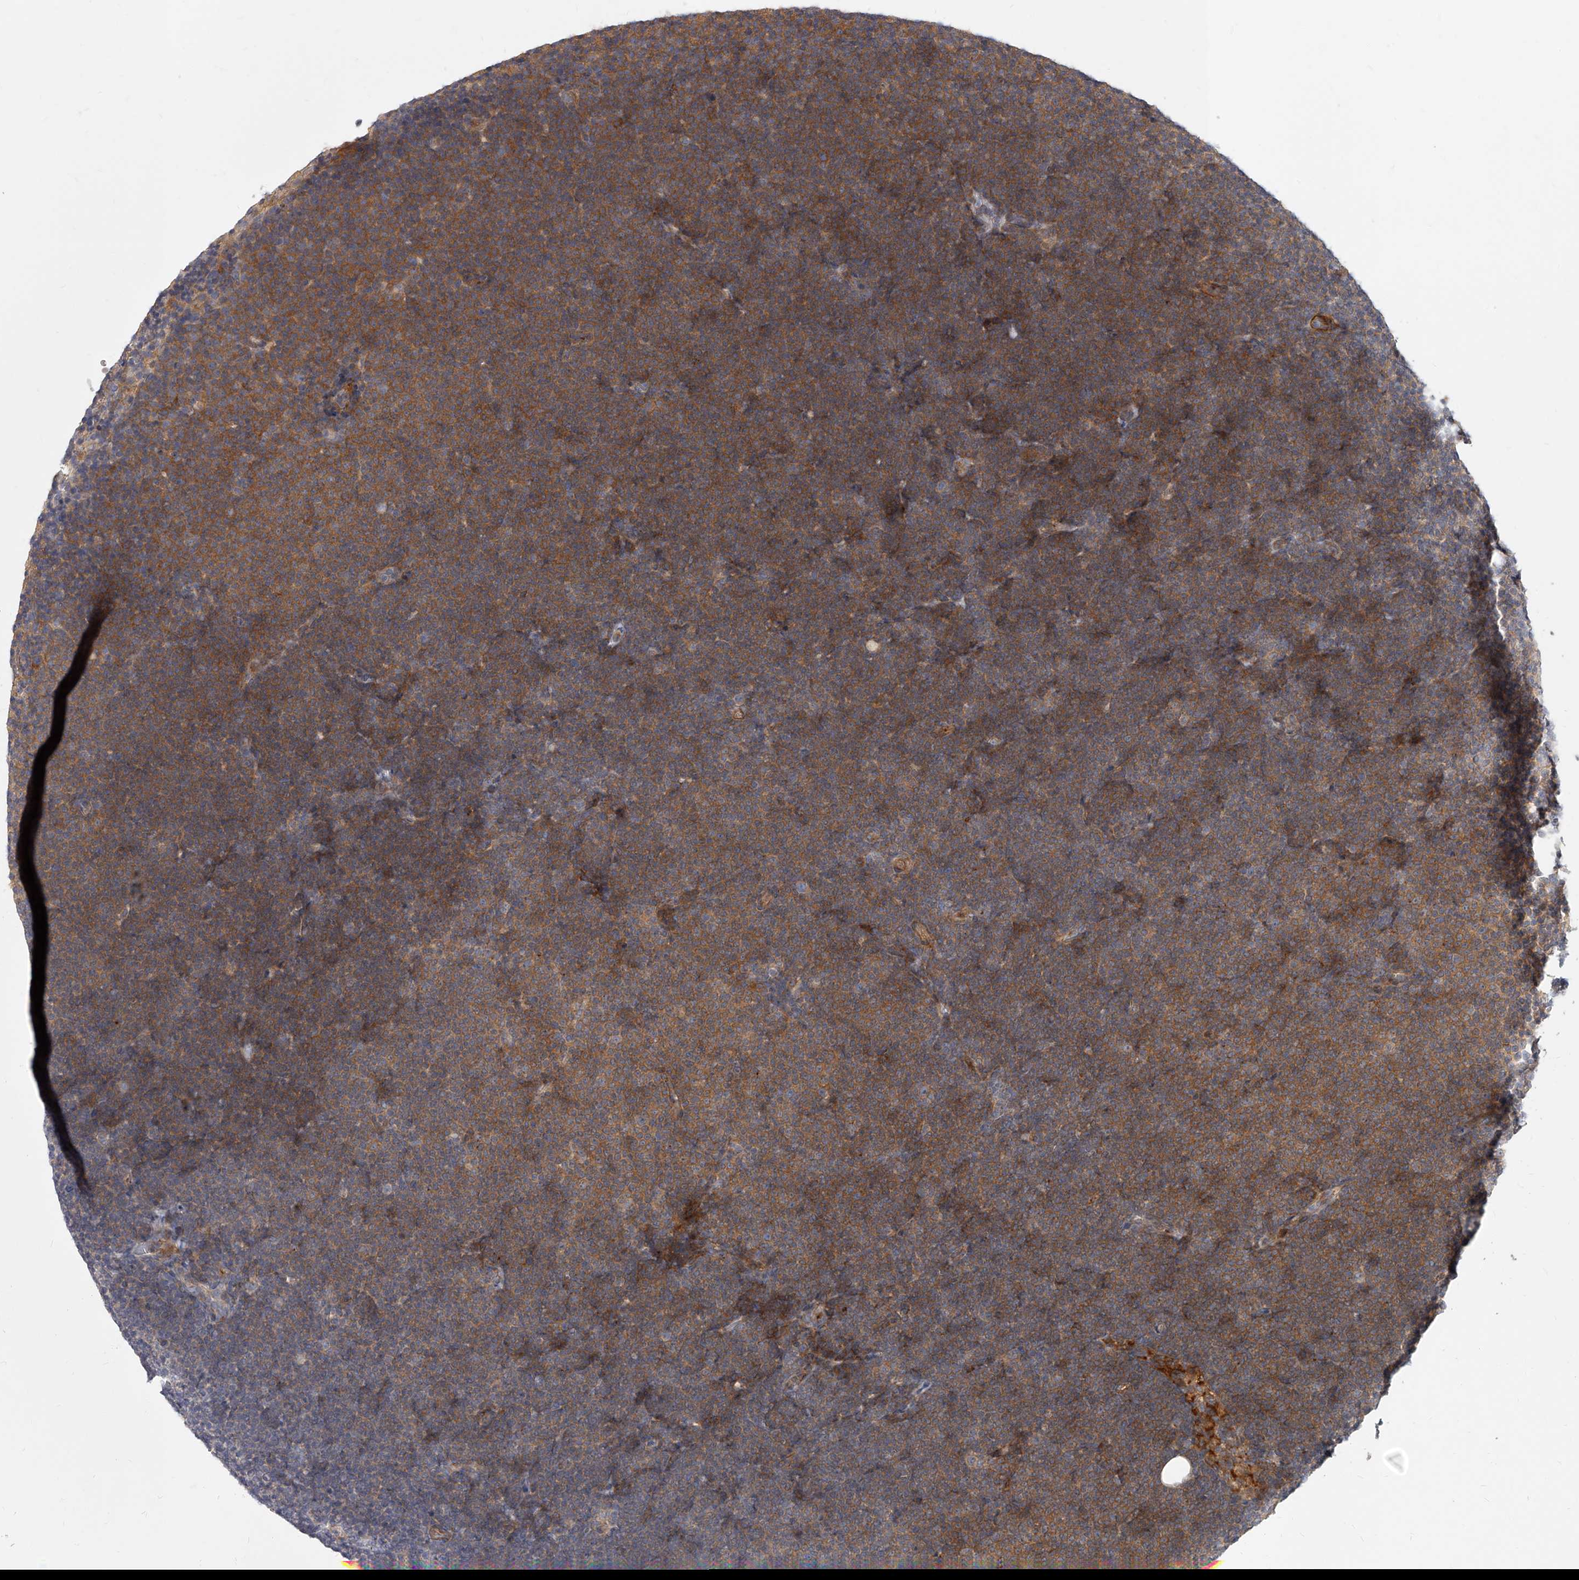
{"staining": {"intensity": "moderate", "quantity": "25%-75%", "location": "cytoplasmic/membranous"}, "tissue": "lymphoma", "cell_type": "Tumor cells", "image_type": "cancer", "snomed": [{"axis": "morphology", "description": "Malignant lymphoma, non-Hodgkin's type, Low grade"}, {"axis": "topography", "description": "Lymph node"}], "caption": "Low-grade malignant lymphoma, non-Hodgkin's type was stained to show a protein in brown. There is medium levels of moderate cytoplasmic/membranous staining in approximately 25%-75% of tumor cells.", "gene": "SLC37A1", "patient": {"sex": "female", "age": 53}}